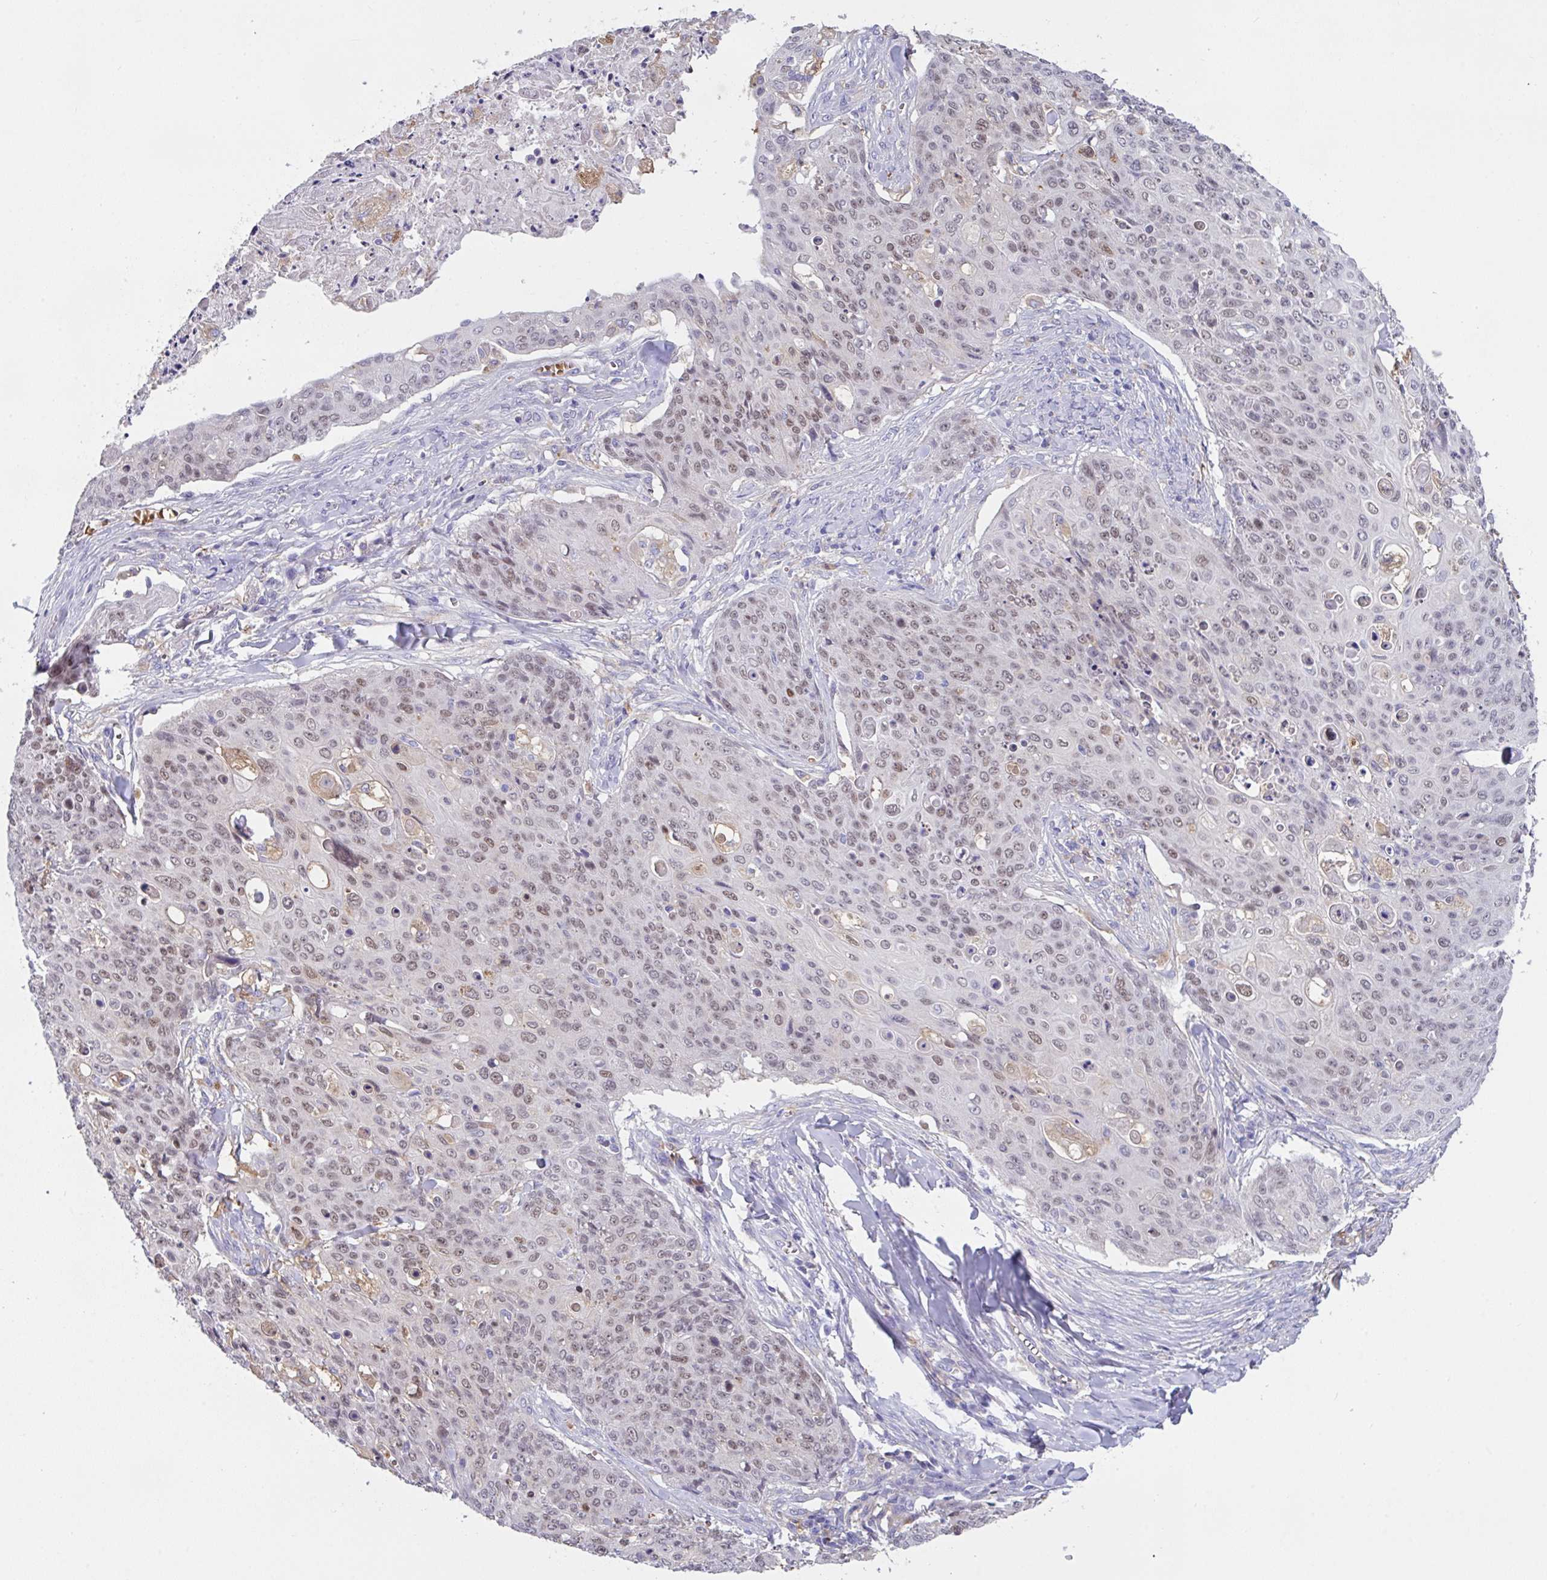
{"staining": {"intensity": "weak", "quantity": ">75%", "location": "nuclear"}, "tissue": "skin cancer", "cell_type": "Tumor cells", "image_type": "cancer", "snomed": [{"axis": "morphology", "description": "Squamous cell carcinoma, NOS"}, {"axis": "topography", "description": "Skin"}, {"axis": "topography", "description": "Vulva"}], "caption": "Human squamous cell carcinoma (skin) stained with a brown dye demonstrates weak nuclear positive positivity in approximately >75% of tumor cells.", "gene": "TFAP2C", "patient": {"sex": "female", "age": 85}}